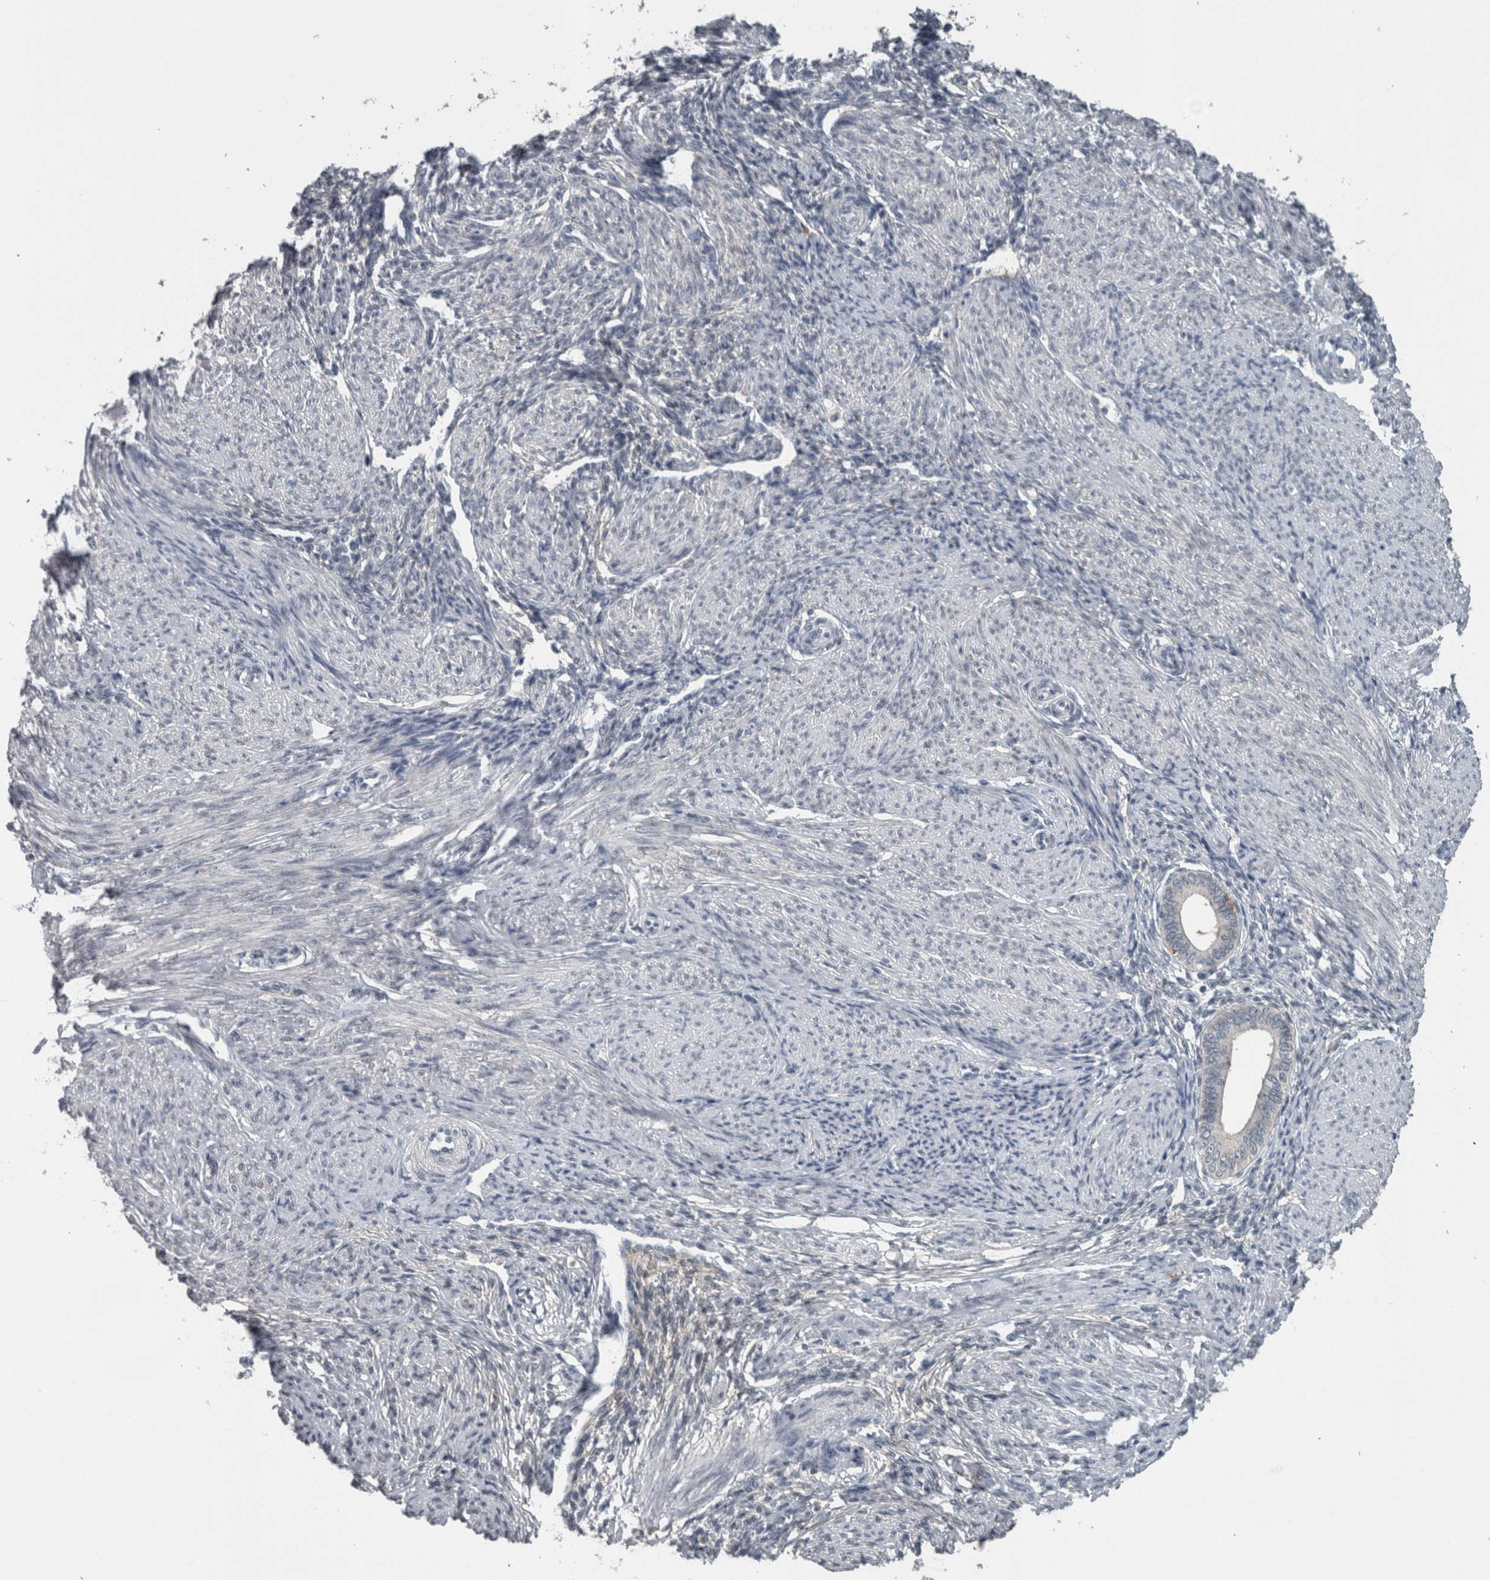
{"staining": {"intensity": "negative", "quantity": "none", "location": "none"}, "tissue": "endometrium", "cell_type": "Cells in endometrial stroma", "image_type": "normal", "snomed": [{"axis": "morphology", "description": "Normal tissue, NOS"}, {"axis": "topography", "description": "Endometrium"}], "caption": "Endometrium stained for a protein using immunohistochemistry (IHC) shows no staining cells in endometrial stroma.", "gene": "ACSF2", "patient": {"sex": "female", "age": 42}}